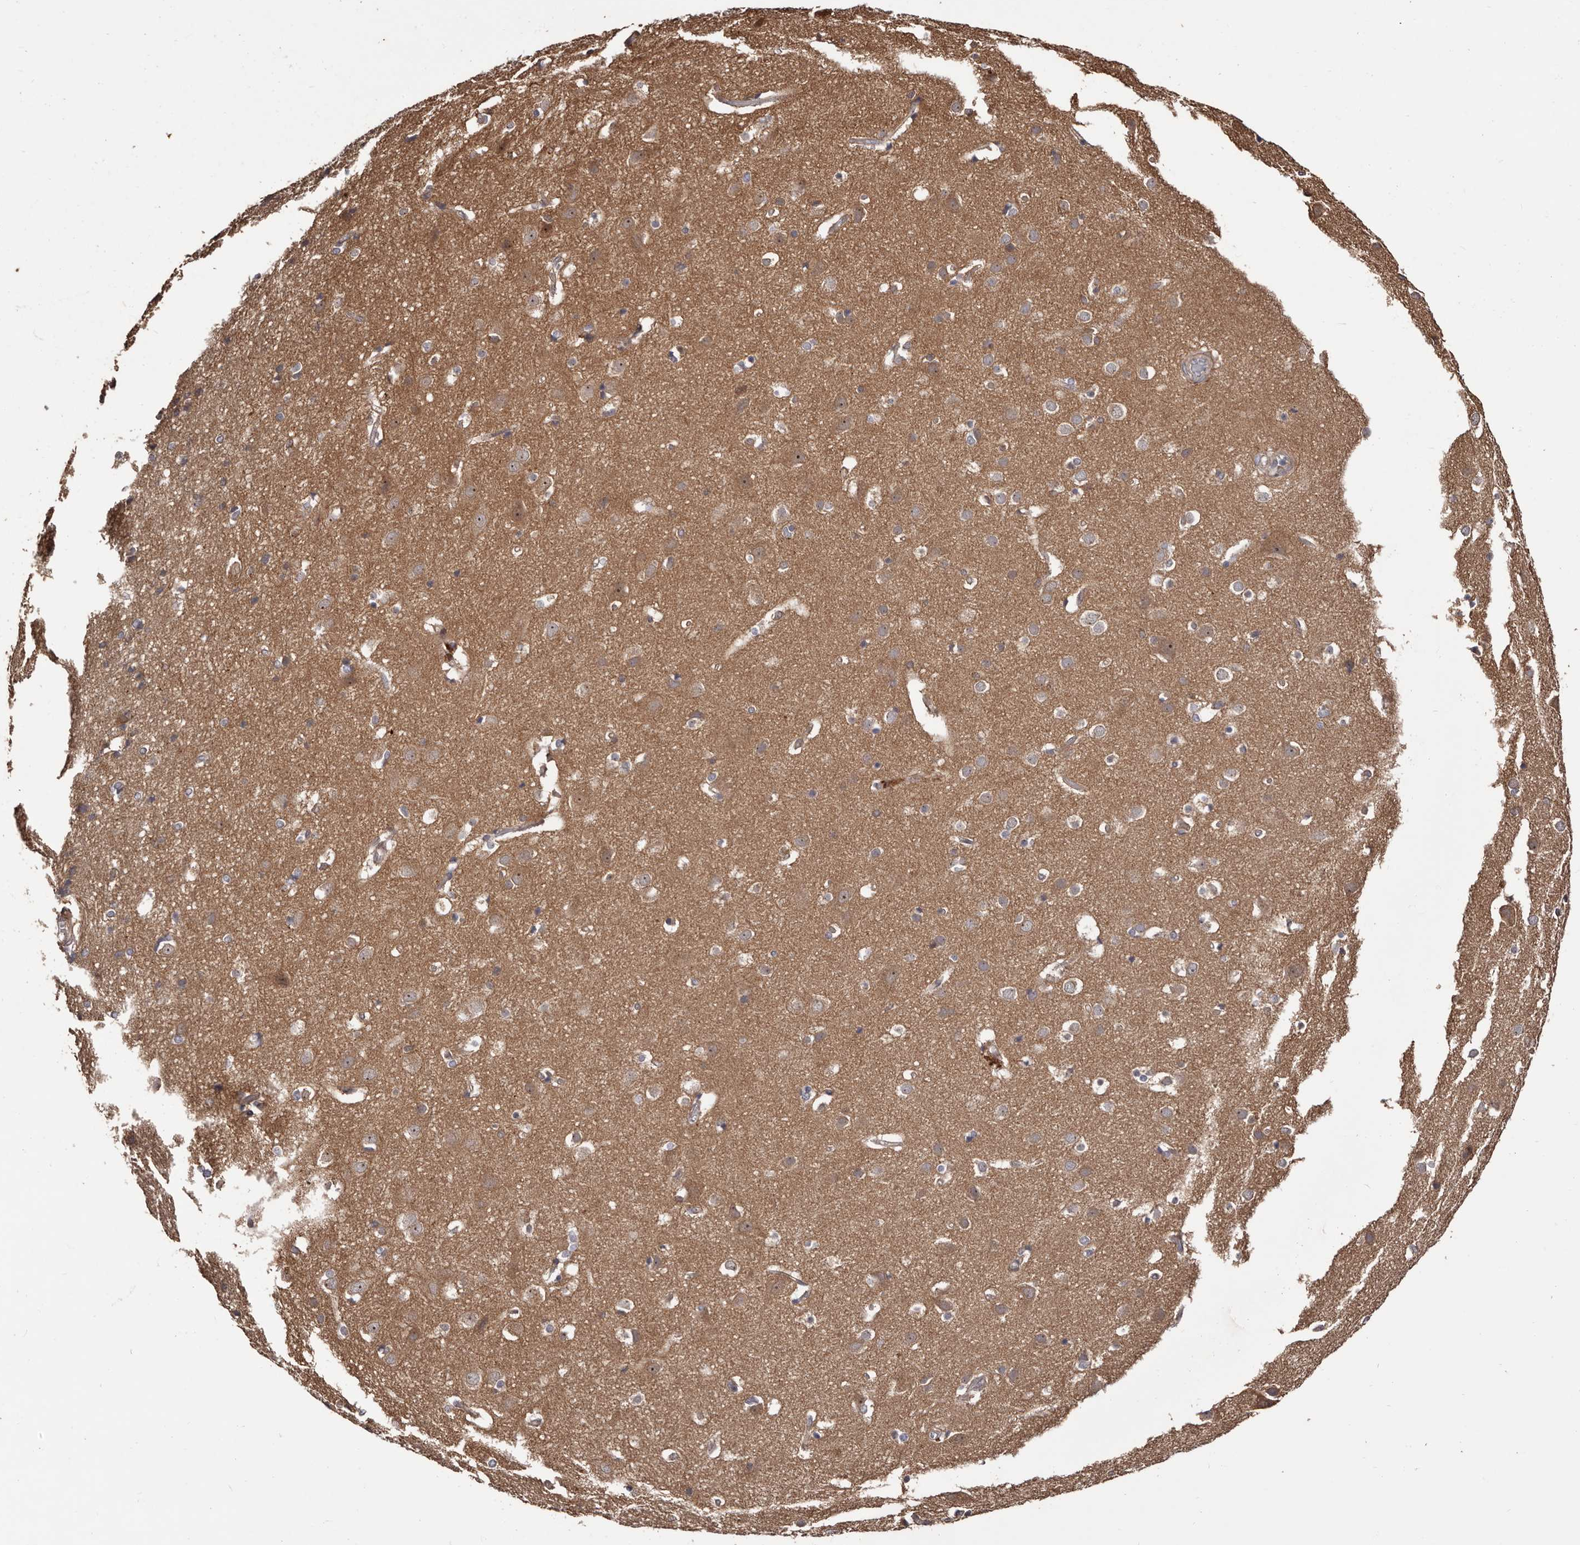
{"staining": {"intensity": "moderate", "quantity": "25%-75%", "location": "cytoplasmic/membranous"}, "tissue": "cerebral cortex", "cell_type": "Endothelial cells", "image_type": "normal", "snomed": [{"axis": "morphology", "description": "Normal tissue, NOS"}, {"axis": "topography", "description": "Cerebral cortex"}], "caption": "About 25%-75% of endothelial cells in normal cerebral cortex reveal moderate cytoplasmic/membranous protein staining as visualized by brown immunohistochemical staining.", "gene": "ZCCHC7", "patient": {"sex": "male", "age": 54}}